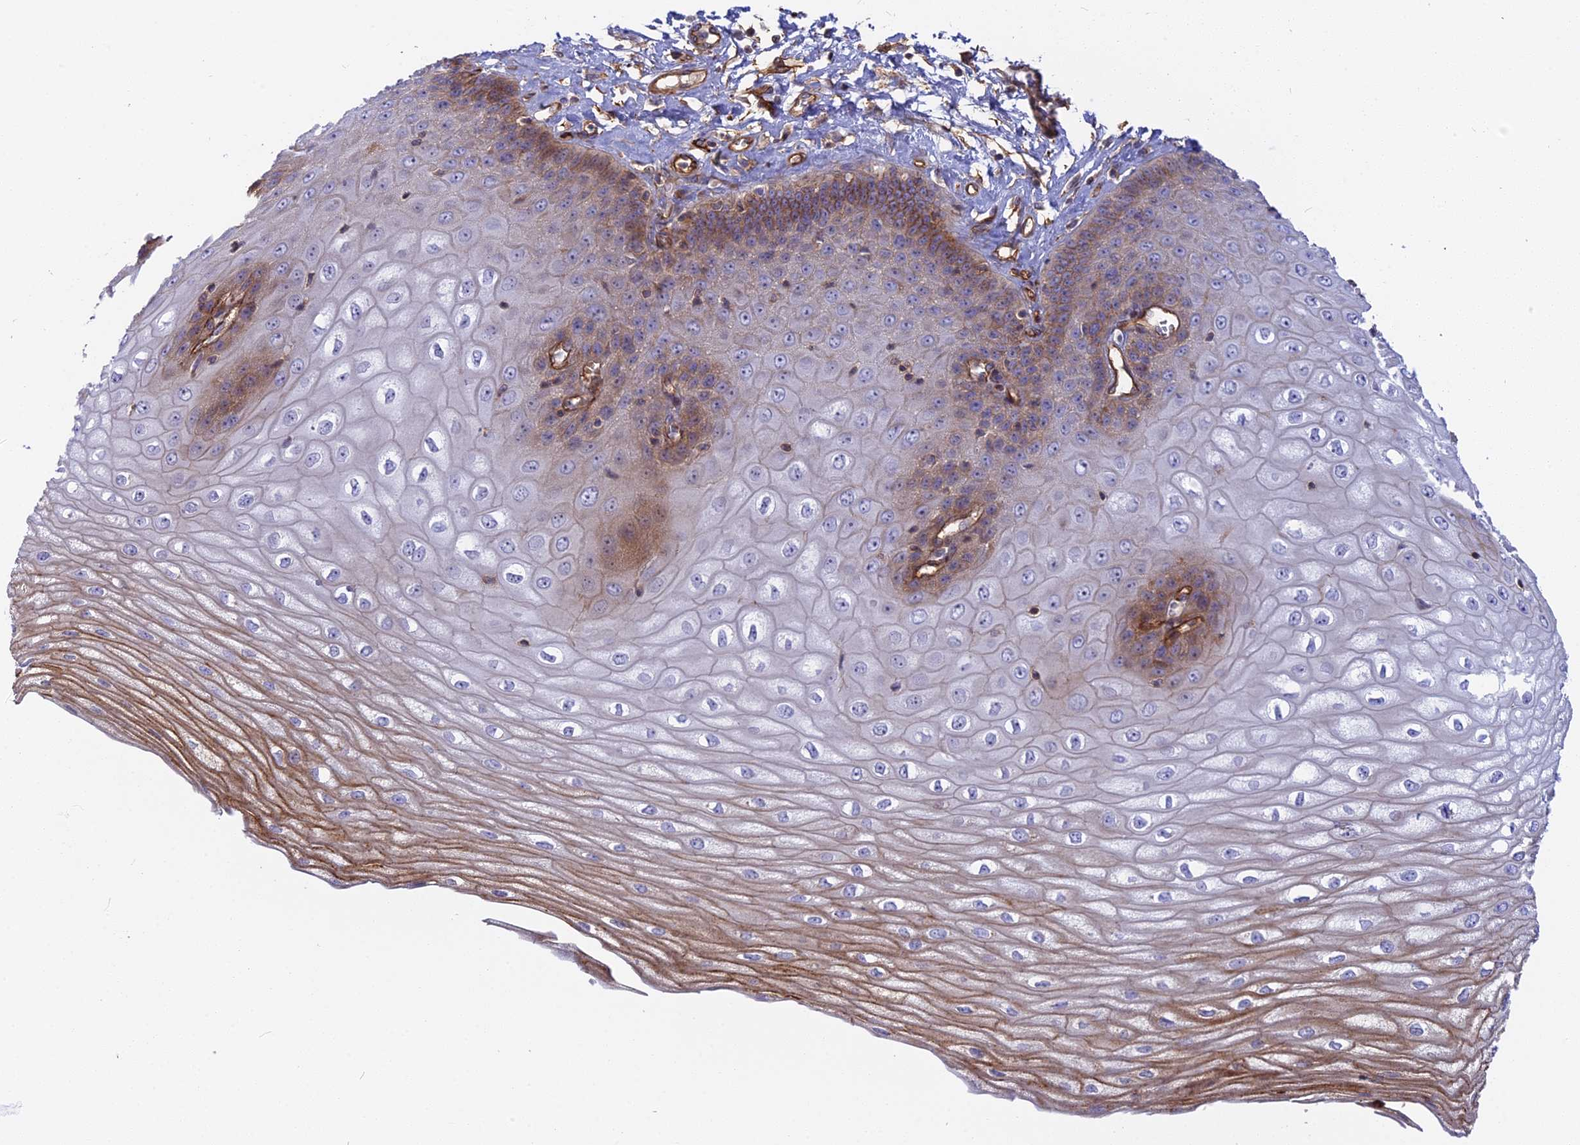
{"staining": {"intensity": "moderate", "quantity": "25%-75%", "location": "cytoplasmic/membranous"}, "tissue": "esophagus", "cell_type": "Squamous epithelial cells", "image_type": "normal", "snomed": [{"axis": "morphology", "description": "Normal tissue, NOS"}, {"axis": "topography", "description": "Esophagus"}], "caption": "Protein staining of benign esophagus demonstrates moderate cytoplasmic/membranous staining in approximately 25%-75% of squamous epithelial cells. (DAB = brown stain, brightfield microscopy at high magnification).", "gene": "CNBD2", "patient": {"sex": "male", "age": 60}}